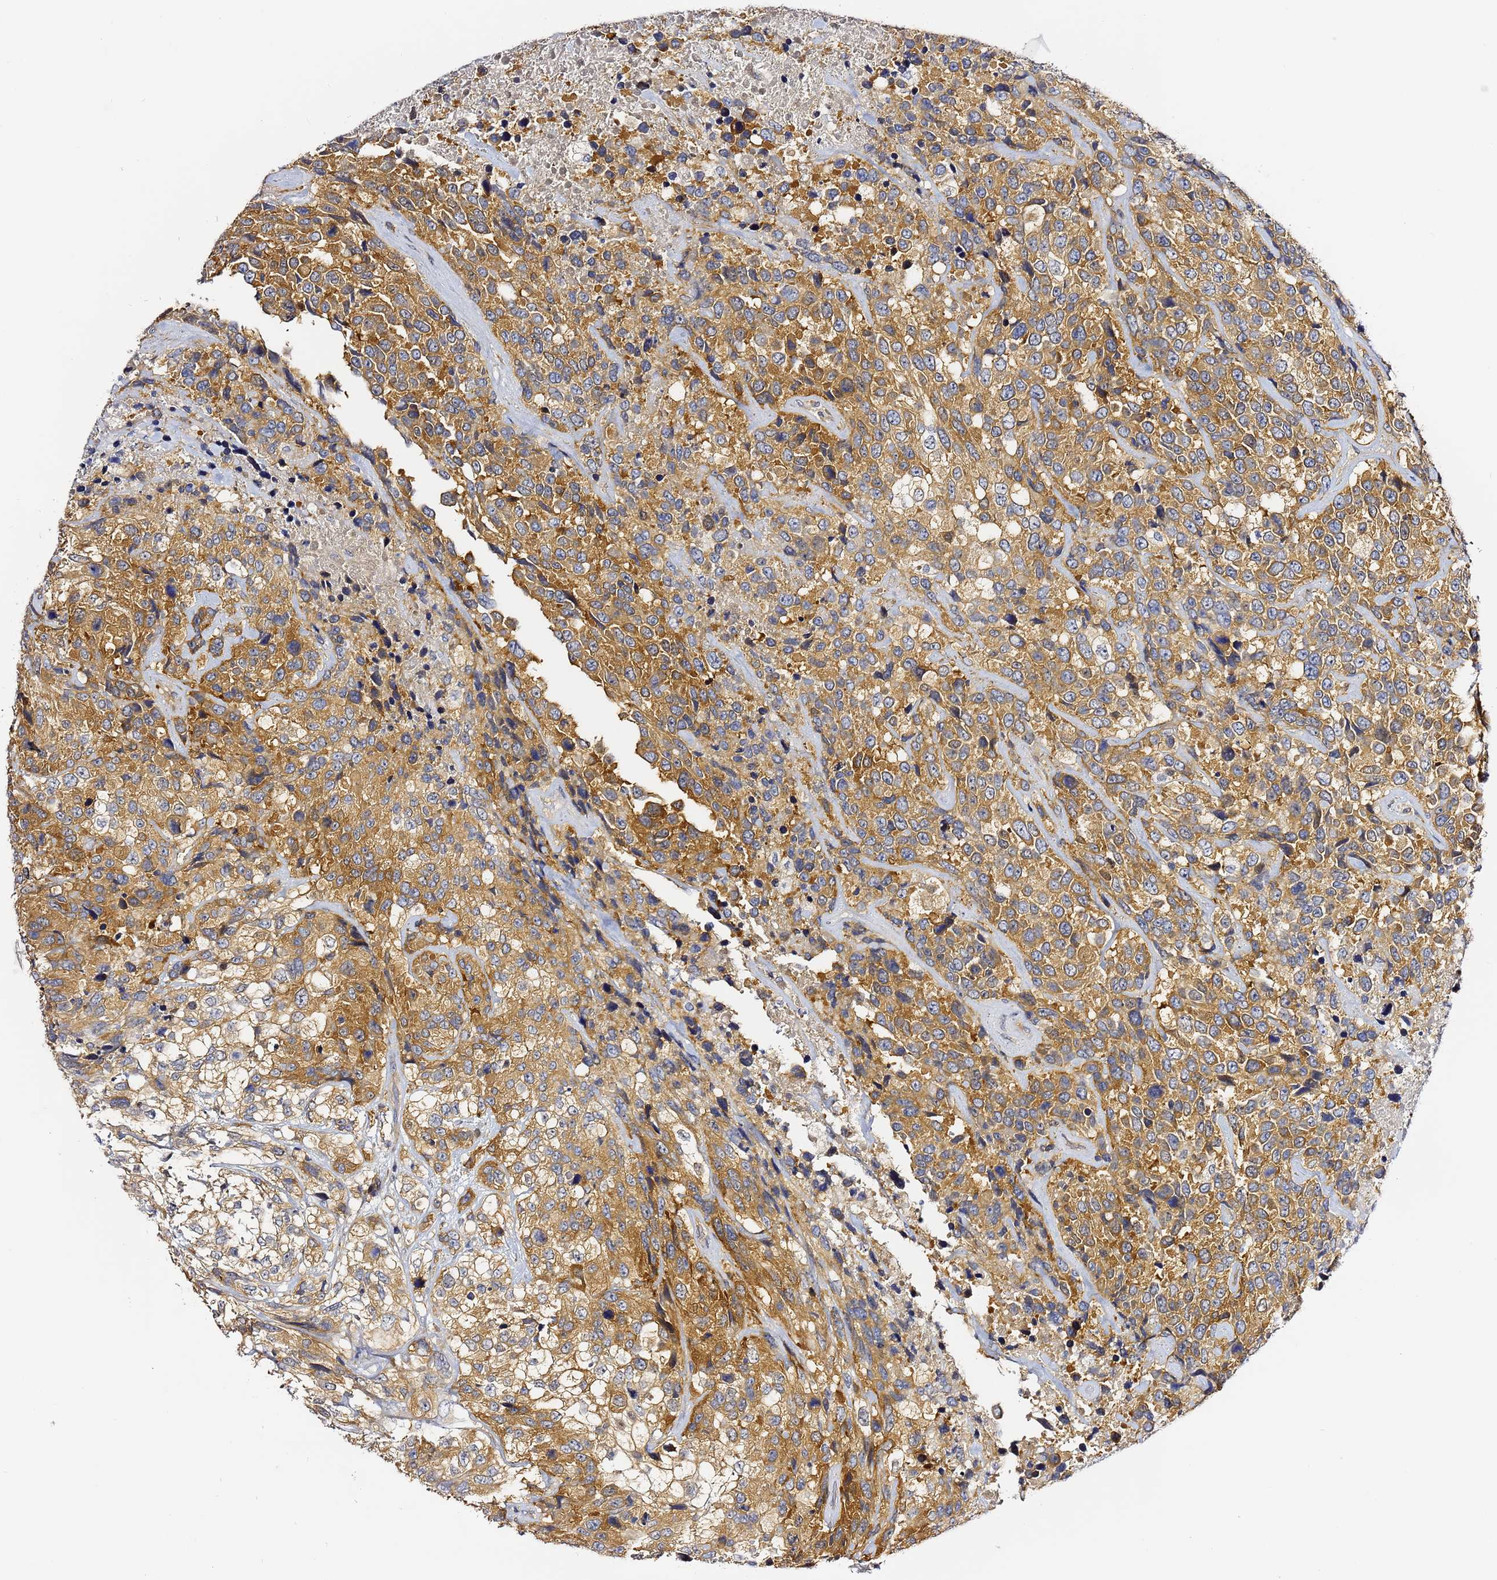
{"staining": {"intensity": "moderate", "quantity": ">75%", "location": "cytoplasmic/membranous"}, "tissue": "urothelial cancer", "cell_type": "Tumor cells", "image_type": "cancer", "snomed": [{"axis": "morphology", "description": "Urothelial carcinoma, High grade"}, {"axis": "topography", "description": "Urinary bladder"}], "caption": "Tumor cells exhibit moderate cytoplasmic/membranous expression in approximately >75% of cells in urothelial carcinoma (high-grade).", "gene": "LENG1", "patient": {"sex": "male", "age": 56}}